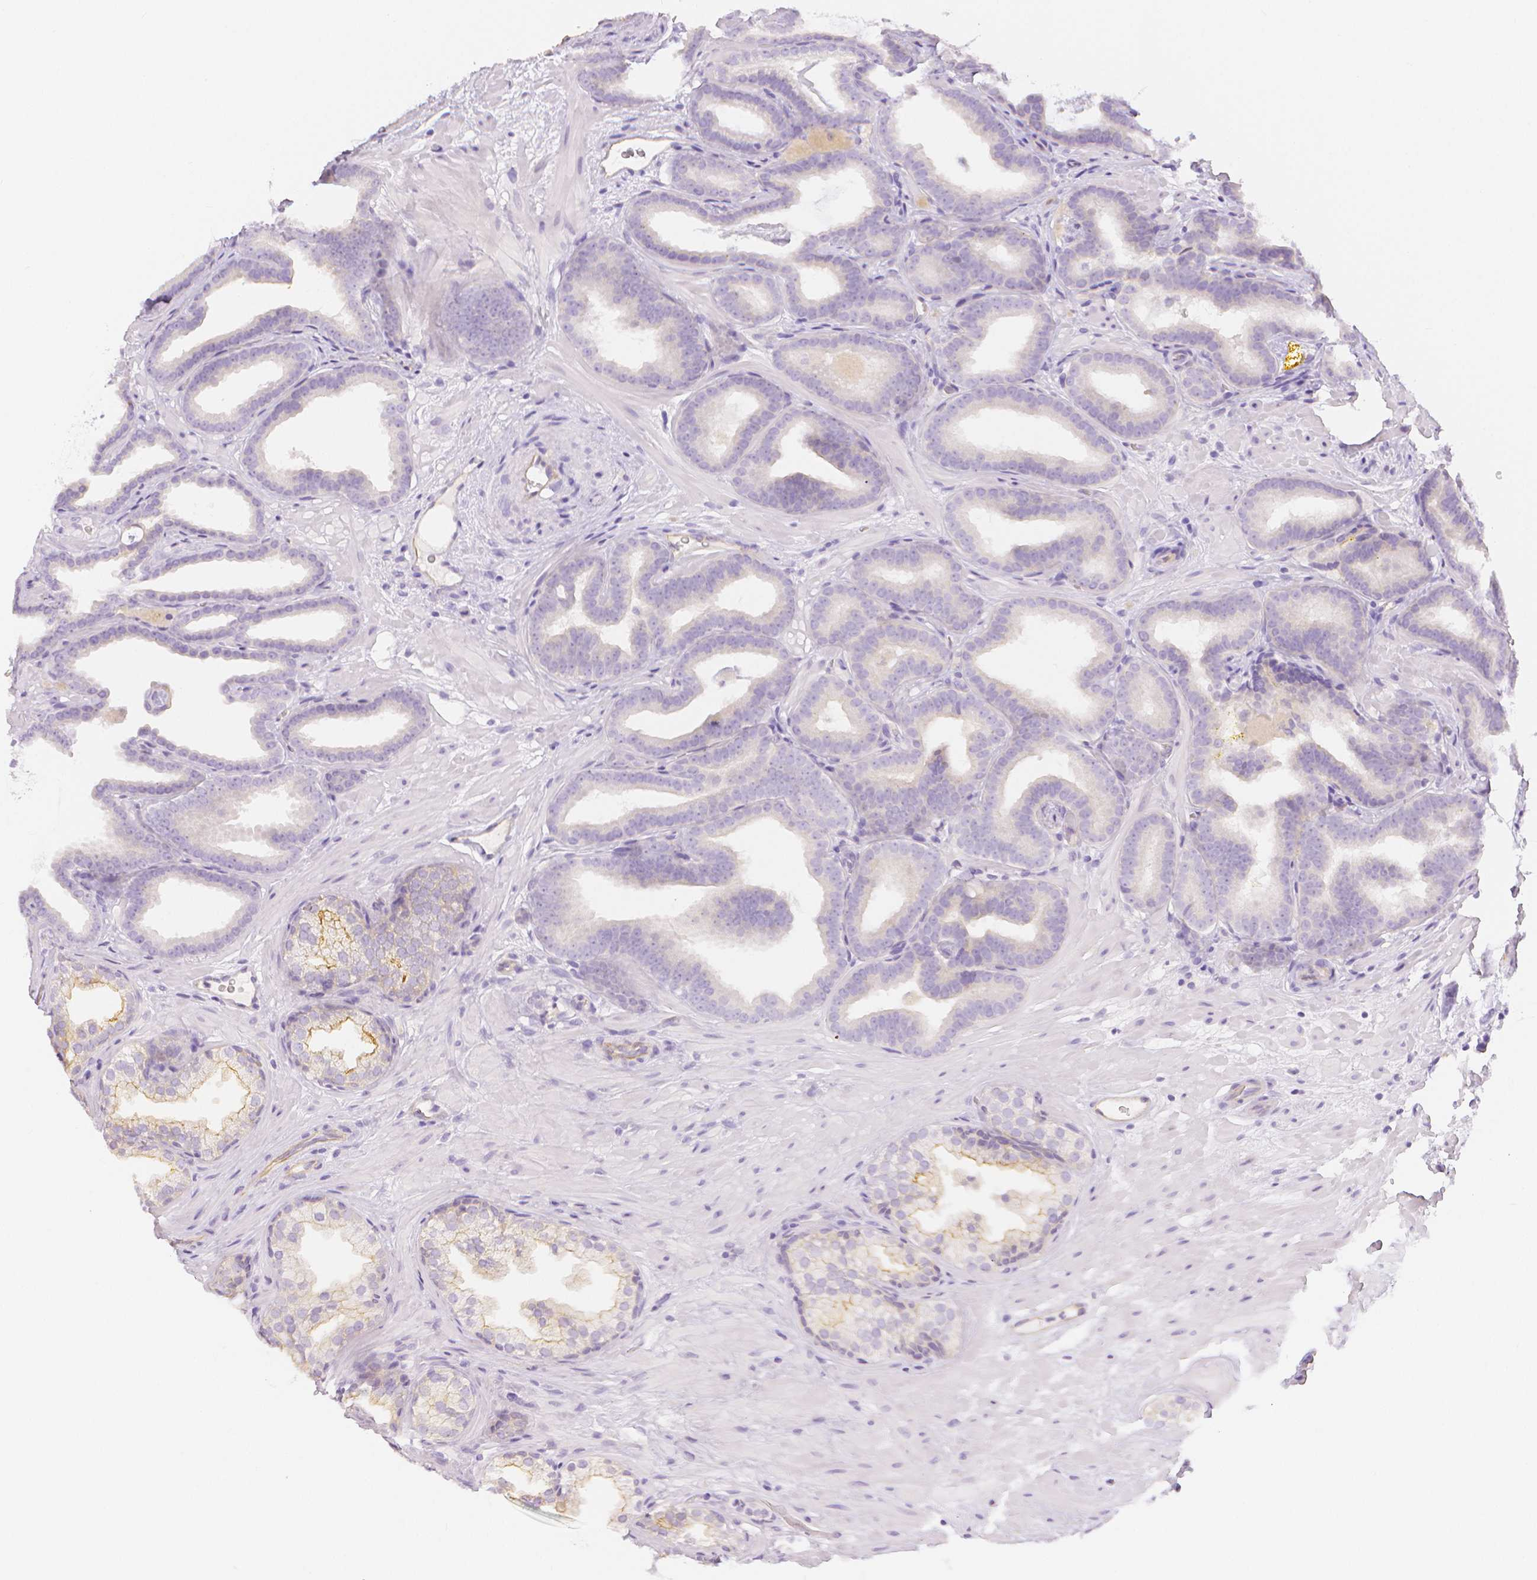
{"staining": {"intensity": "negative", "quantity": "none", "location": "none"}, "tissue": "prostate cancer", "cell_type": "Tumor cells", "image_type": "cancer", "snomed": [{"axis": "morphology", "description": "Adenocarcinoma, Low grade"}, {"axis": "topography", "description": "Prostate"}], "caption": "A histopathology image of low-grade adenocarcinoma (prostate) stained for a protein demonstrates no brown staining in tumor cells.", "gene": "SLC27A5", "patient": {"sex": "male", "age": 63}}